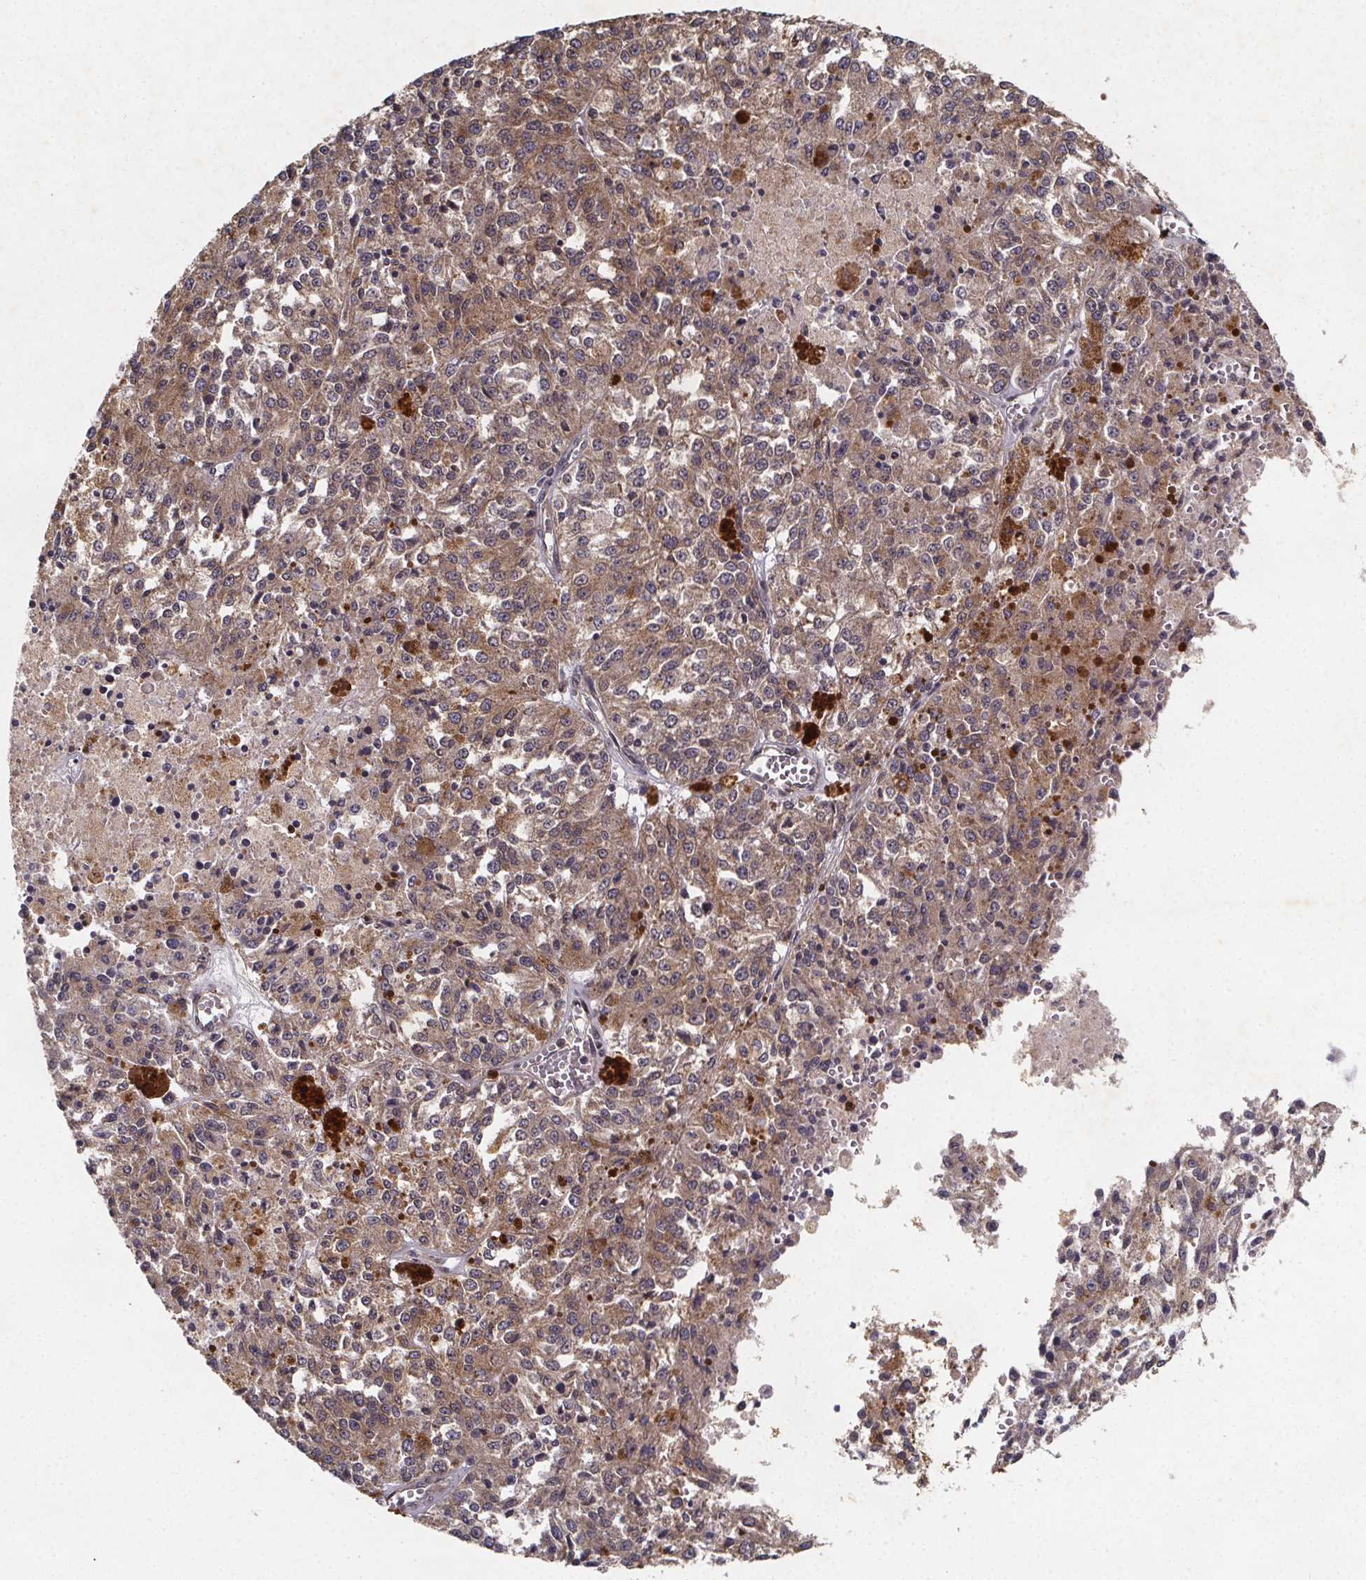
{"staining": {"intensity": "moderate", "quantity": "25%-75%", "location": "cytoplasmic/membranous"}, "tissue": "melanoma", "cell_type": "Tumor cells", "image_type": "cancer", "snomed": [{"axis": "morphology", "description": "Malignant melanoma, Metastatic site"}, {"axis": "topography", "description": "Lymph node"}], "caption": "The micrograph displays immunohistochemical staining of malignant melanoma (metastatic site). There is moderate cytoplasmic/membranous positivity is present in approximately 25%-75% of tumor cells.", "gene": "PIERCE2", "patient": {"sex": "female", "age": 64}}